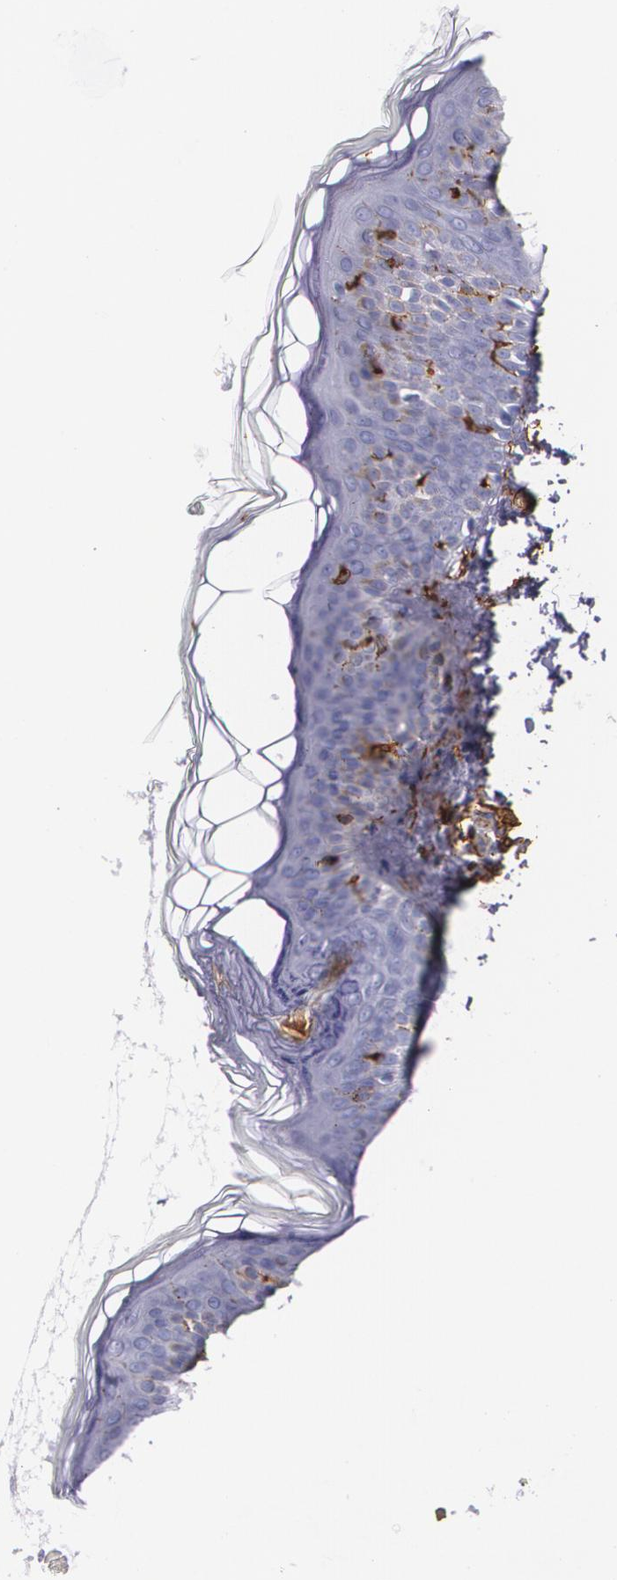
{"staining": {"intensity": "negative", "quantity": "none", "location": "none"}, "tissue": "skin", "cell_type": "Fibroblasts", "image_type": "normal", "snomed": [{"axis": "morphology", "description": "Normal tissue, NOS"}, {"axis": "topography", "description": "Skin"}], "caption": "Fibroblasts are negative for brown protein staining in unremarkable skin.", "gene": "HLA", "patient": {"sex": "female", "age": 4}}